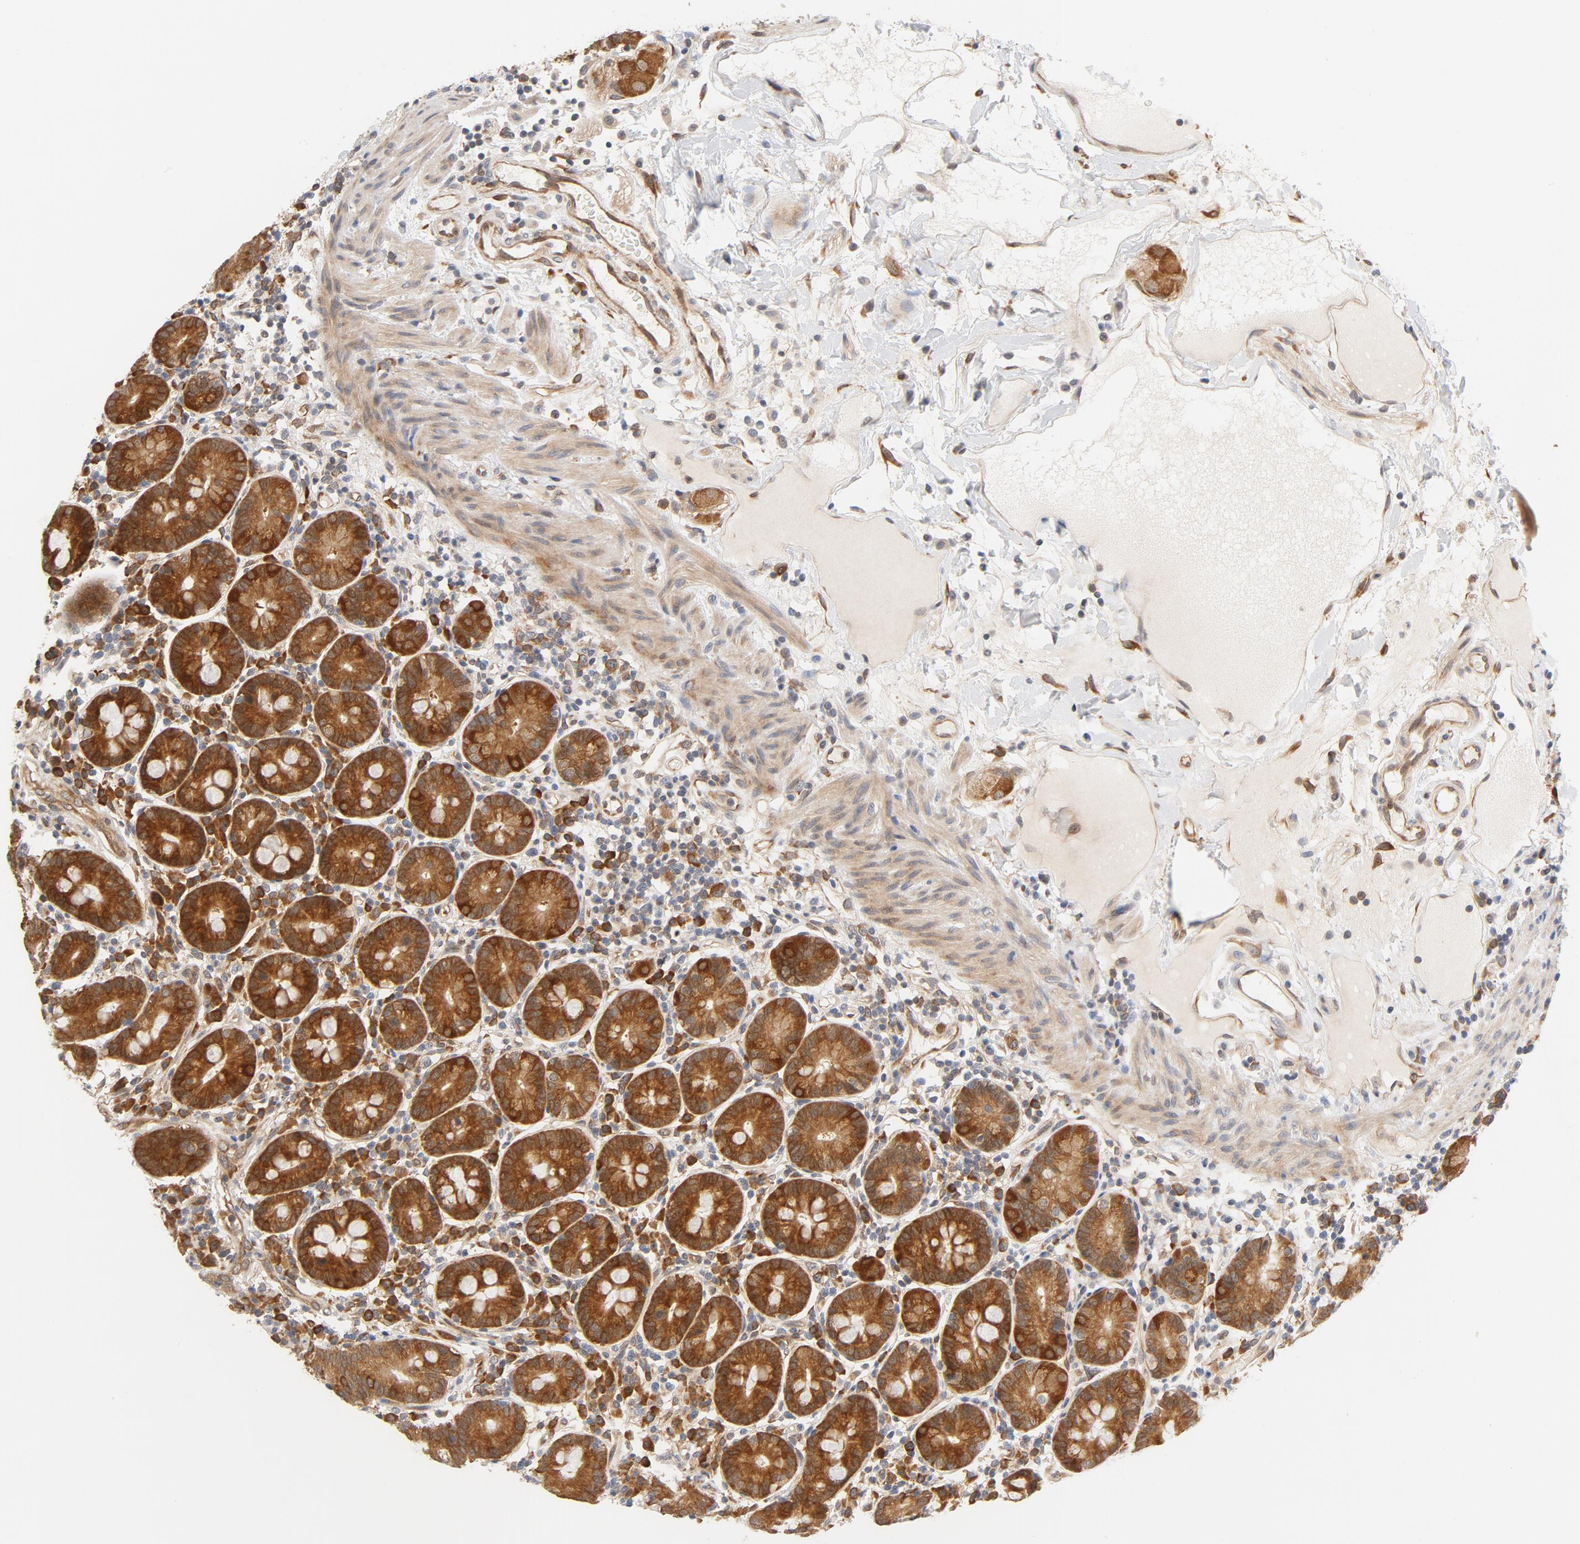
{"staining": {"intensity": "moderate", "quantity": ">75%", "location": "cytoplasmic/membranous"}, "tissue": "duodenum", "cell_type": "Glandular cells", "image_type": "normal", "snomed": [{"axis": "morphology", "description": "Normal tissue, NOS"}, {"axis": "topography", "description": "Duodenum"}], "caption": "Normal duodenum was stained to show a protein in brown. There is medium levels of moderate cytoplasmic/membranous expression in about >75% of glandular cells.", "gene": "EIF4E", "patient": {"sex": "male", "age": 50}}